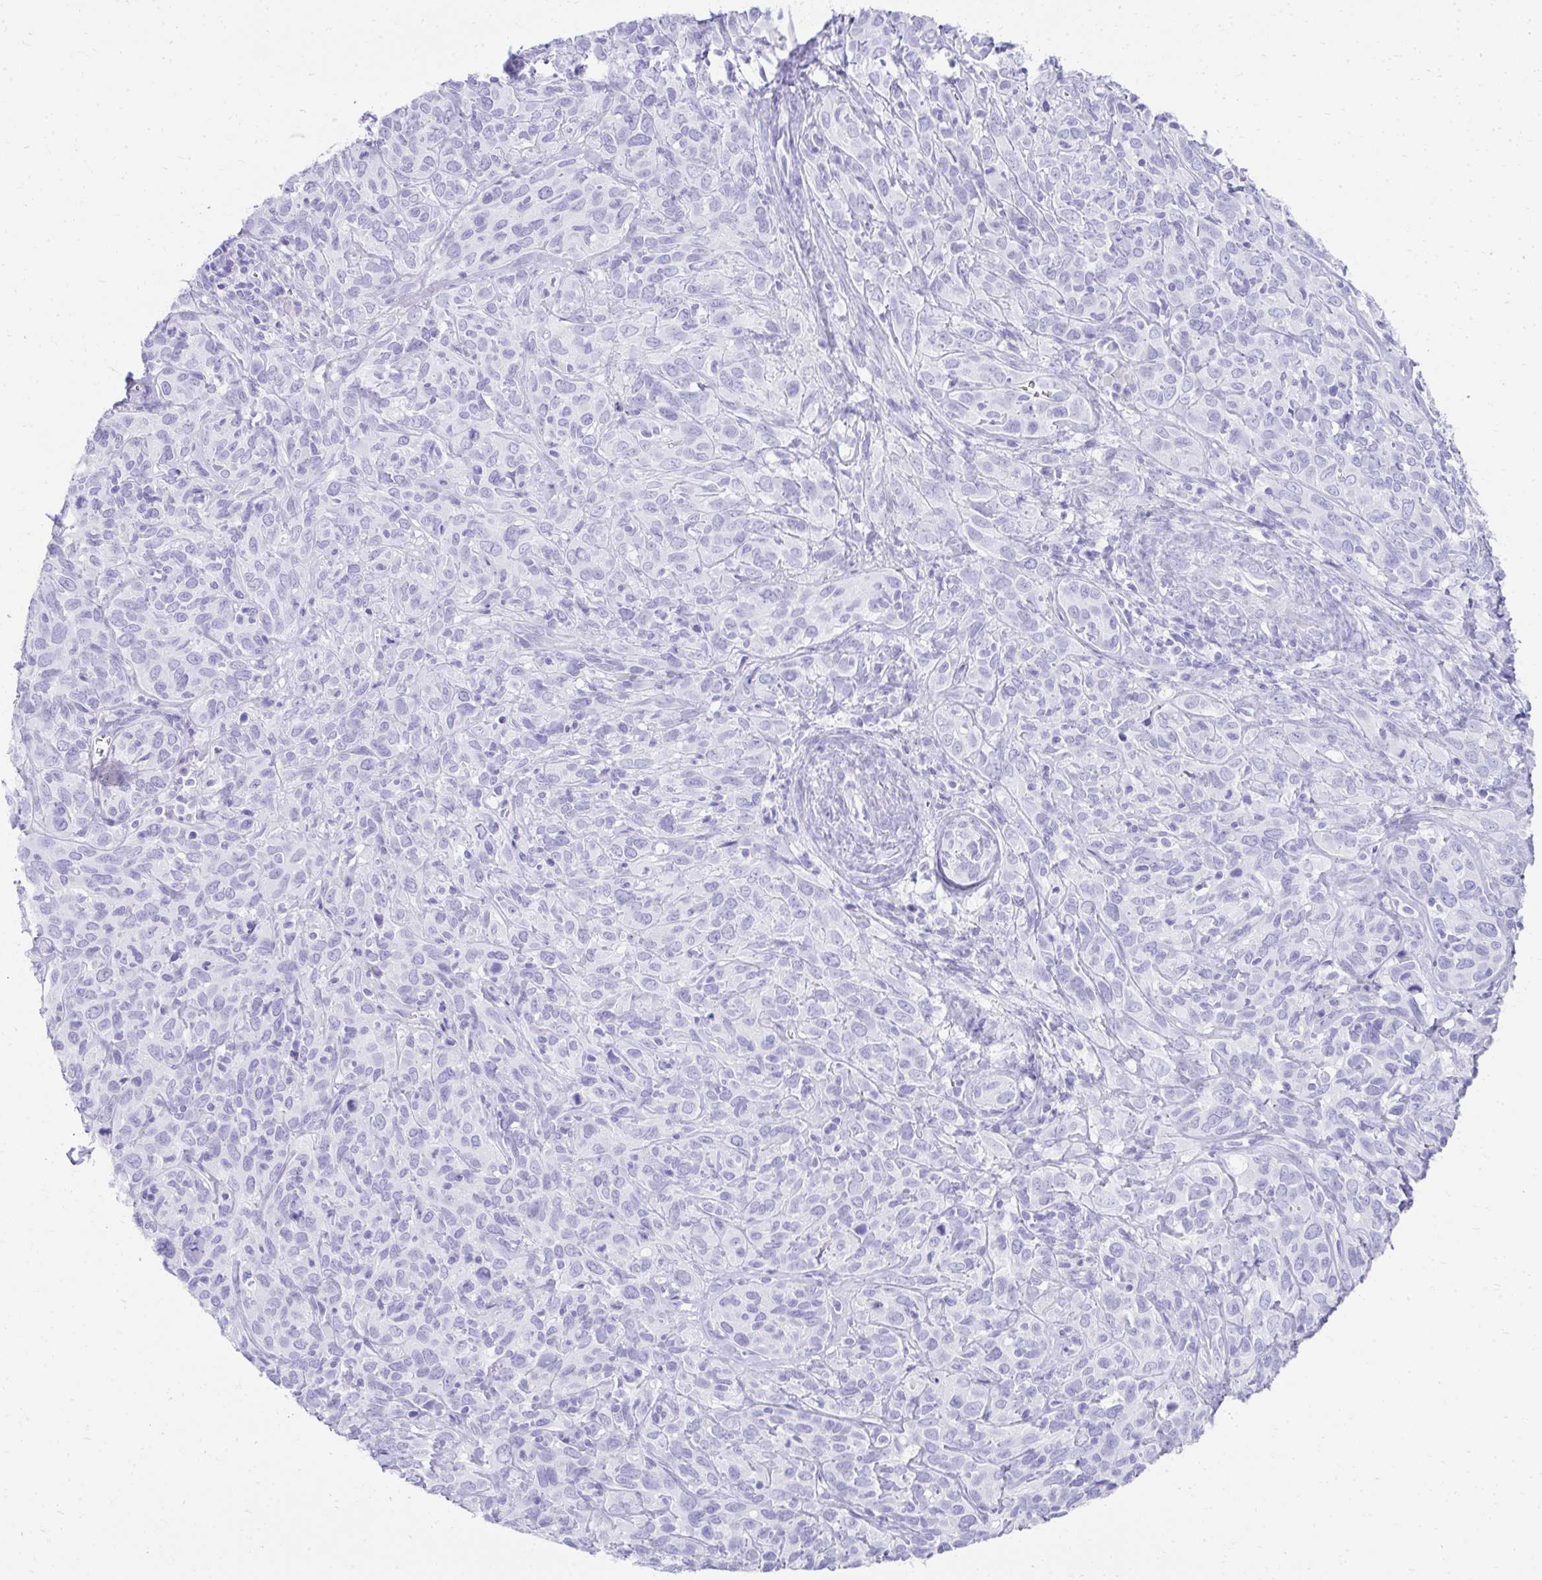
{"staining": {"intensity": "negative", "quantity": "none", "location": "none"}, "tissue": "cervical cancer", "cell_type": "Tumor cells", "image_type": "cancer", "snomed": [{"axis": "morphology", "description": "Normal tissue, NOS"}, {"axis": "morphology", "description": "Squamous cell carcinoma, NOS"}, {"axis": "topography", "description": "Cervix"}], "caption": "This is an immunohistochemistry image of human cervical cancer. There is no expression in tumor cells.", "gene": "TNNT1", "patient": {"sex": "female", "age": 51}}